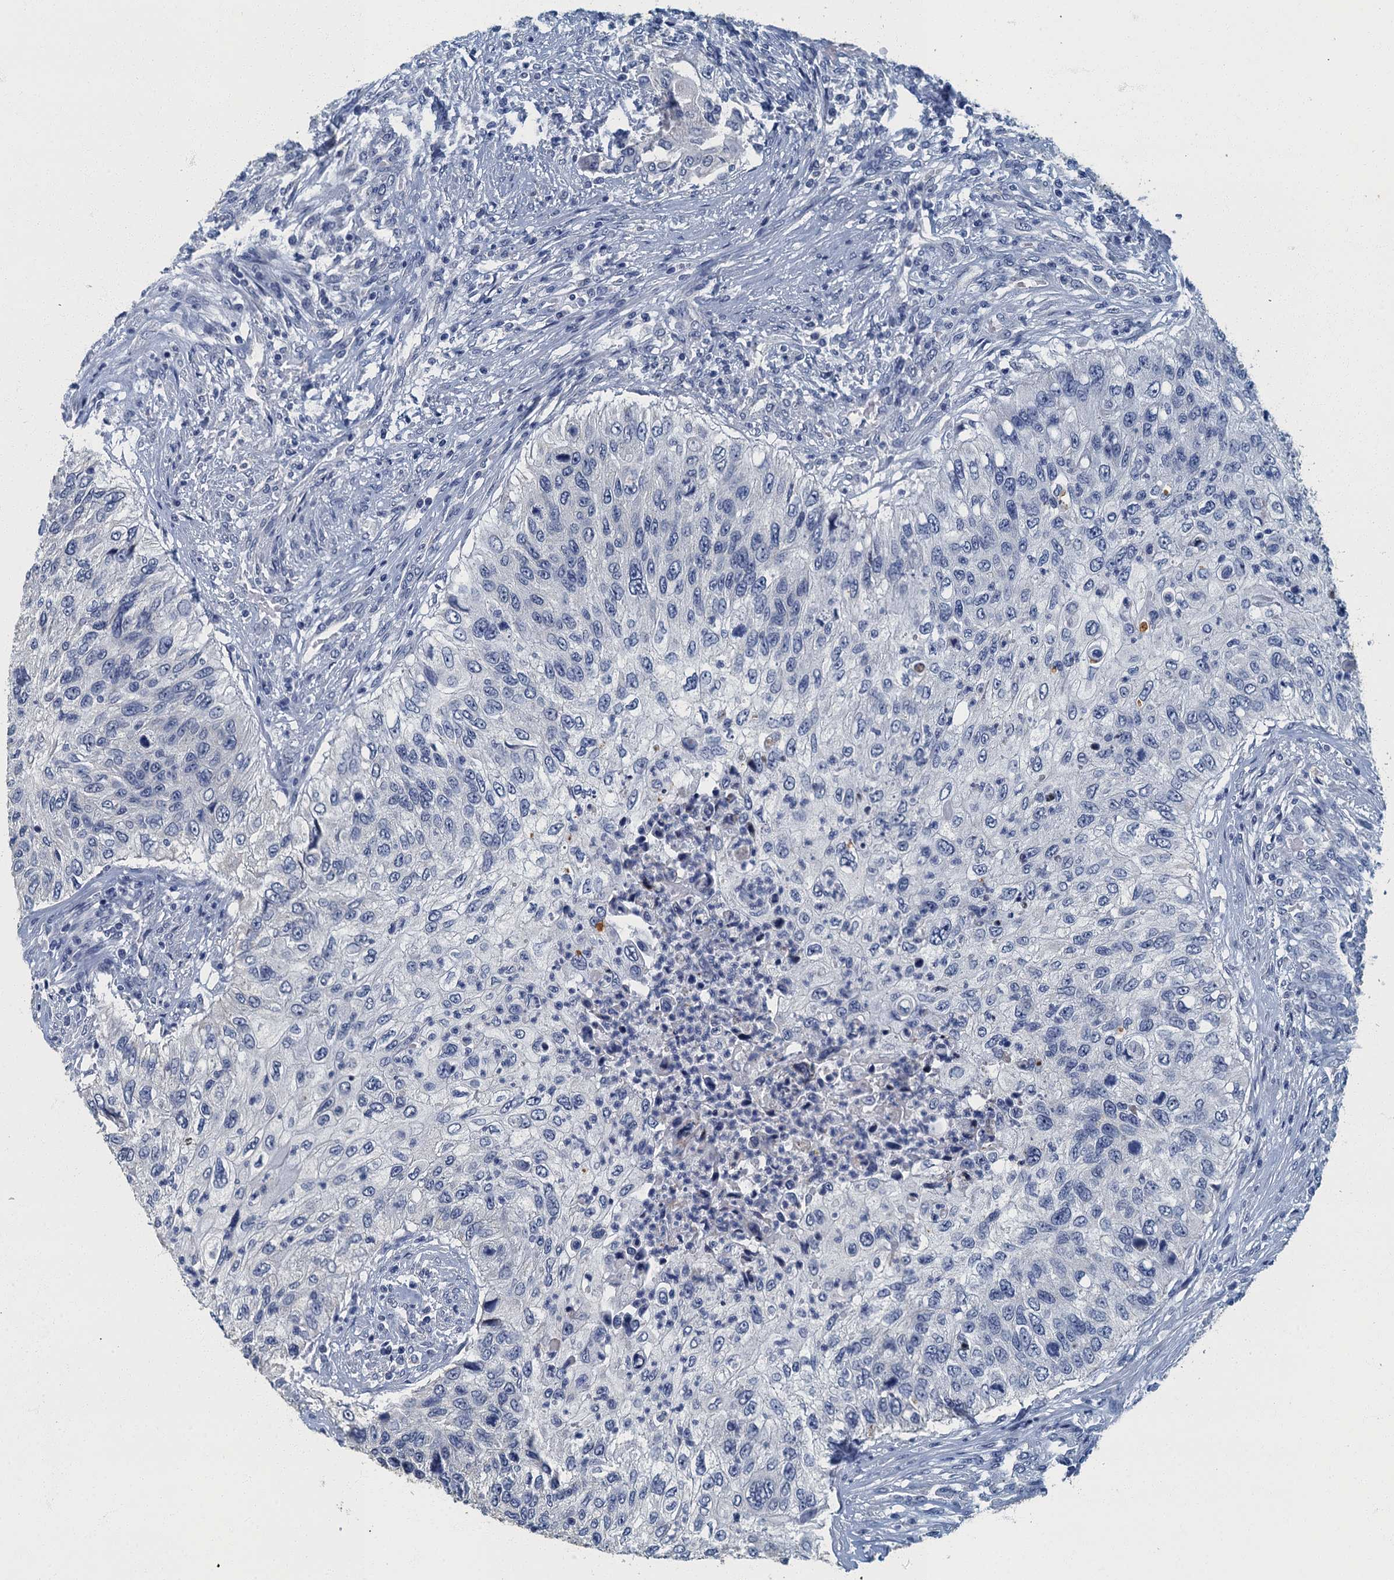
{"staining": {"intensity": "negative", "quantity": "none", "location": "none"}, "tissue": "urothelial cancer", "cell_type": "Tumor cells", "image_type": "cancer", "snomed": [{"axis": "morphology", "description": "Urothelial carcinoma, High grade"}, {"axis": "topography", "description": "Urinary bladder"}], "caption": "Immunohistochemistry micrograph of human urothelial carcinoma (high-grade) stained for a protein (brown), which demonstrates no staining in tumor cells.", "gene": "GADL1", "patient": {"sex": "female", "age": 60}}